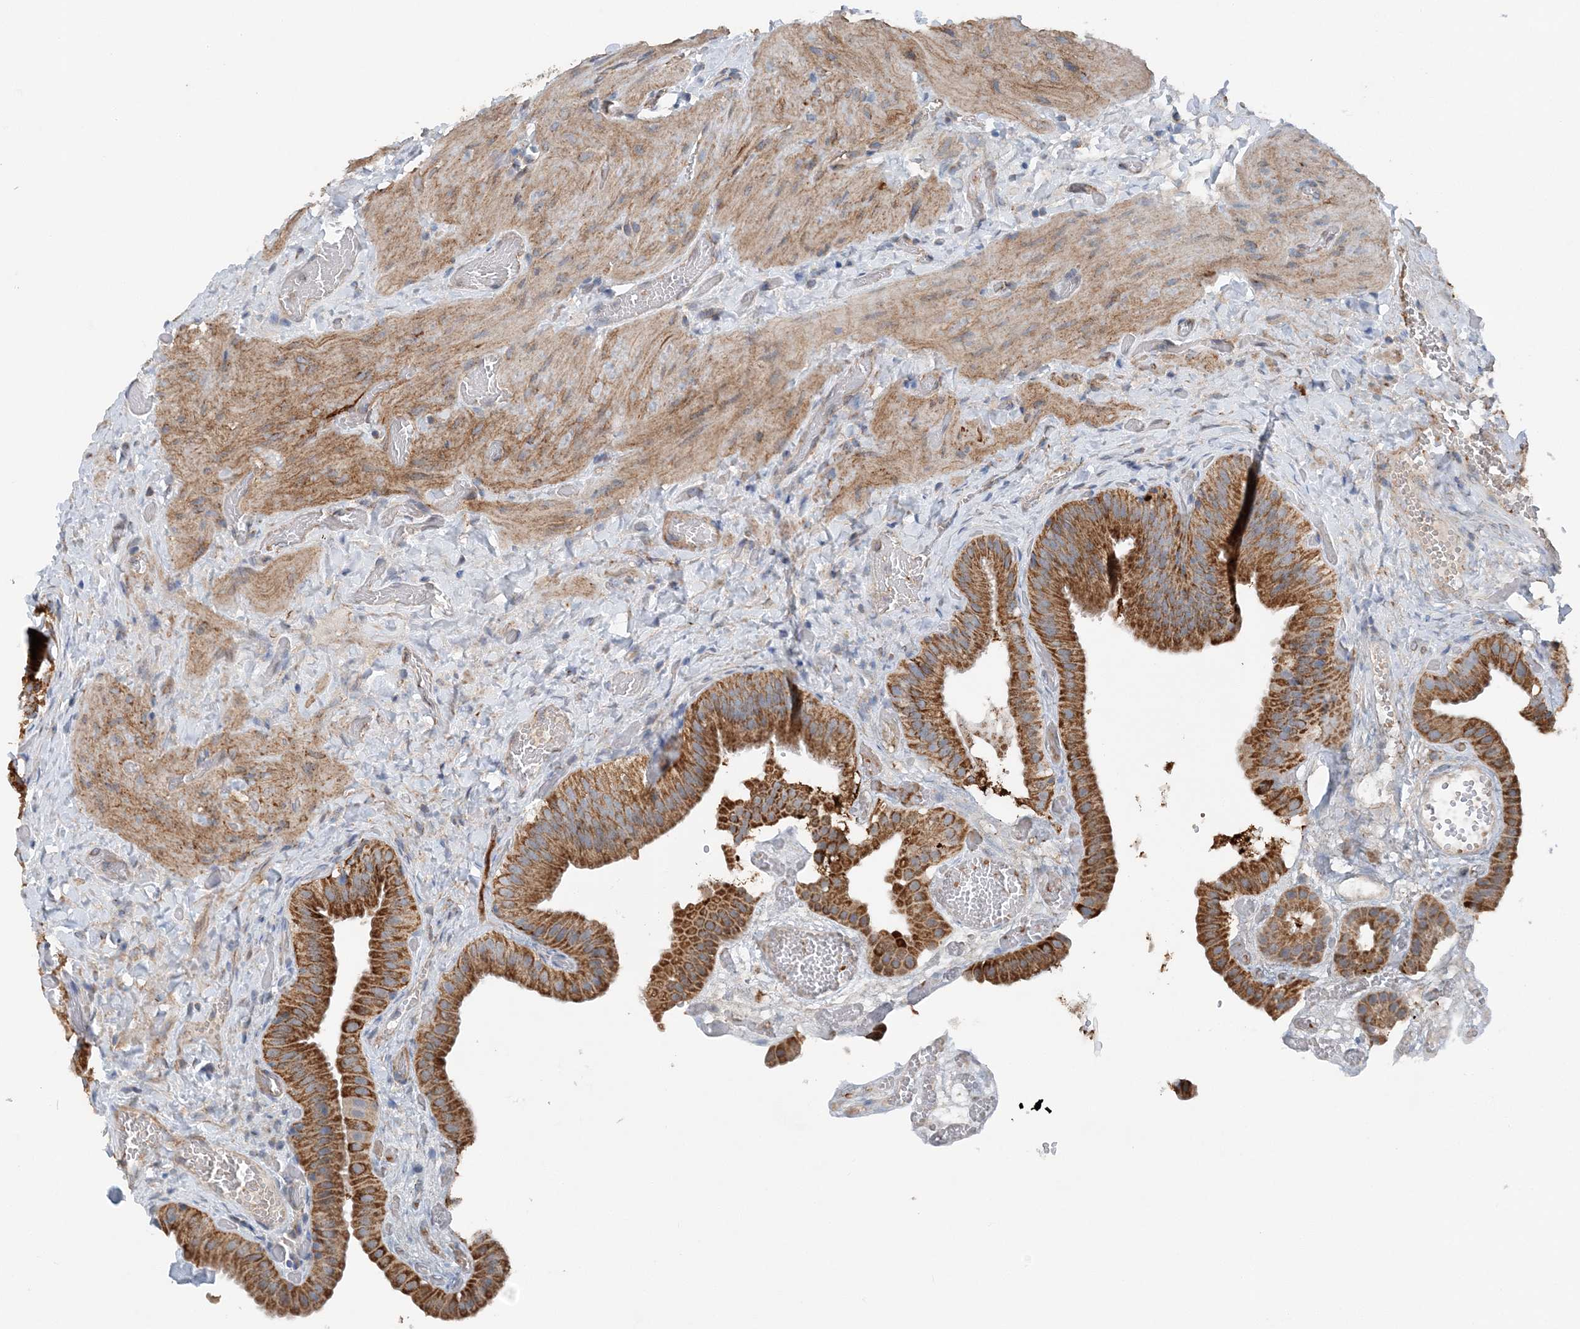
{"staining": {"intensity": "moderate", "quantity": ">75%", "location": "cytoplasmic/membranous"}, "tissue": "gallbladder", "cell_type": "Glandular cells", "image_type": "normal", "snomed": [{"axis": "morphology", "description": "Normal tissue, NOS"}, {"axis": "topography", "description": "Gallbladder"}], "caption": "This is a micrograph of immunohistochemistry staining of normal gallbladder, which shows moderate positivity in the cytoplasmic/membranous of glandular cells.", "gene": "SPRY2", "patient": {"sex": "female", "age": 64}}